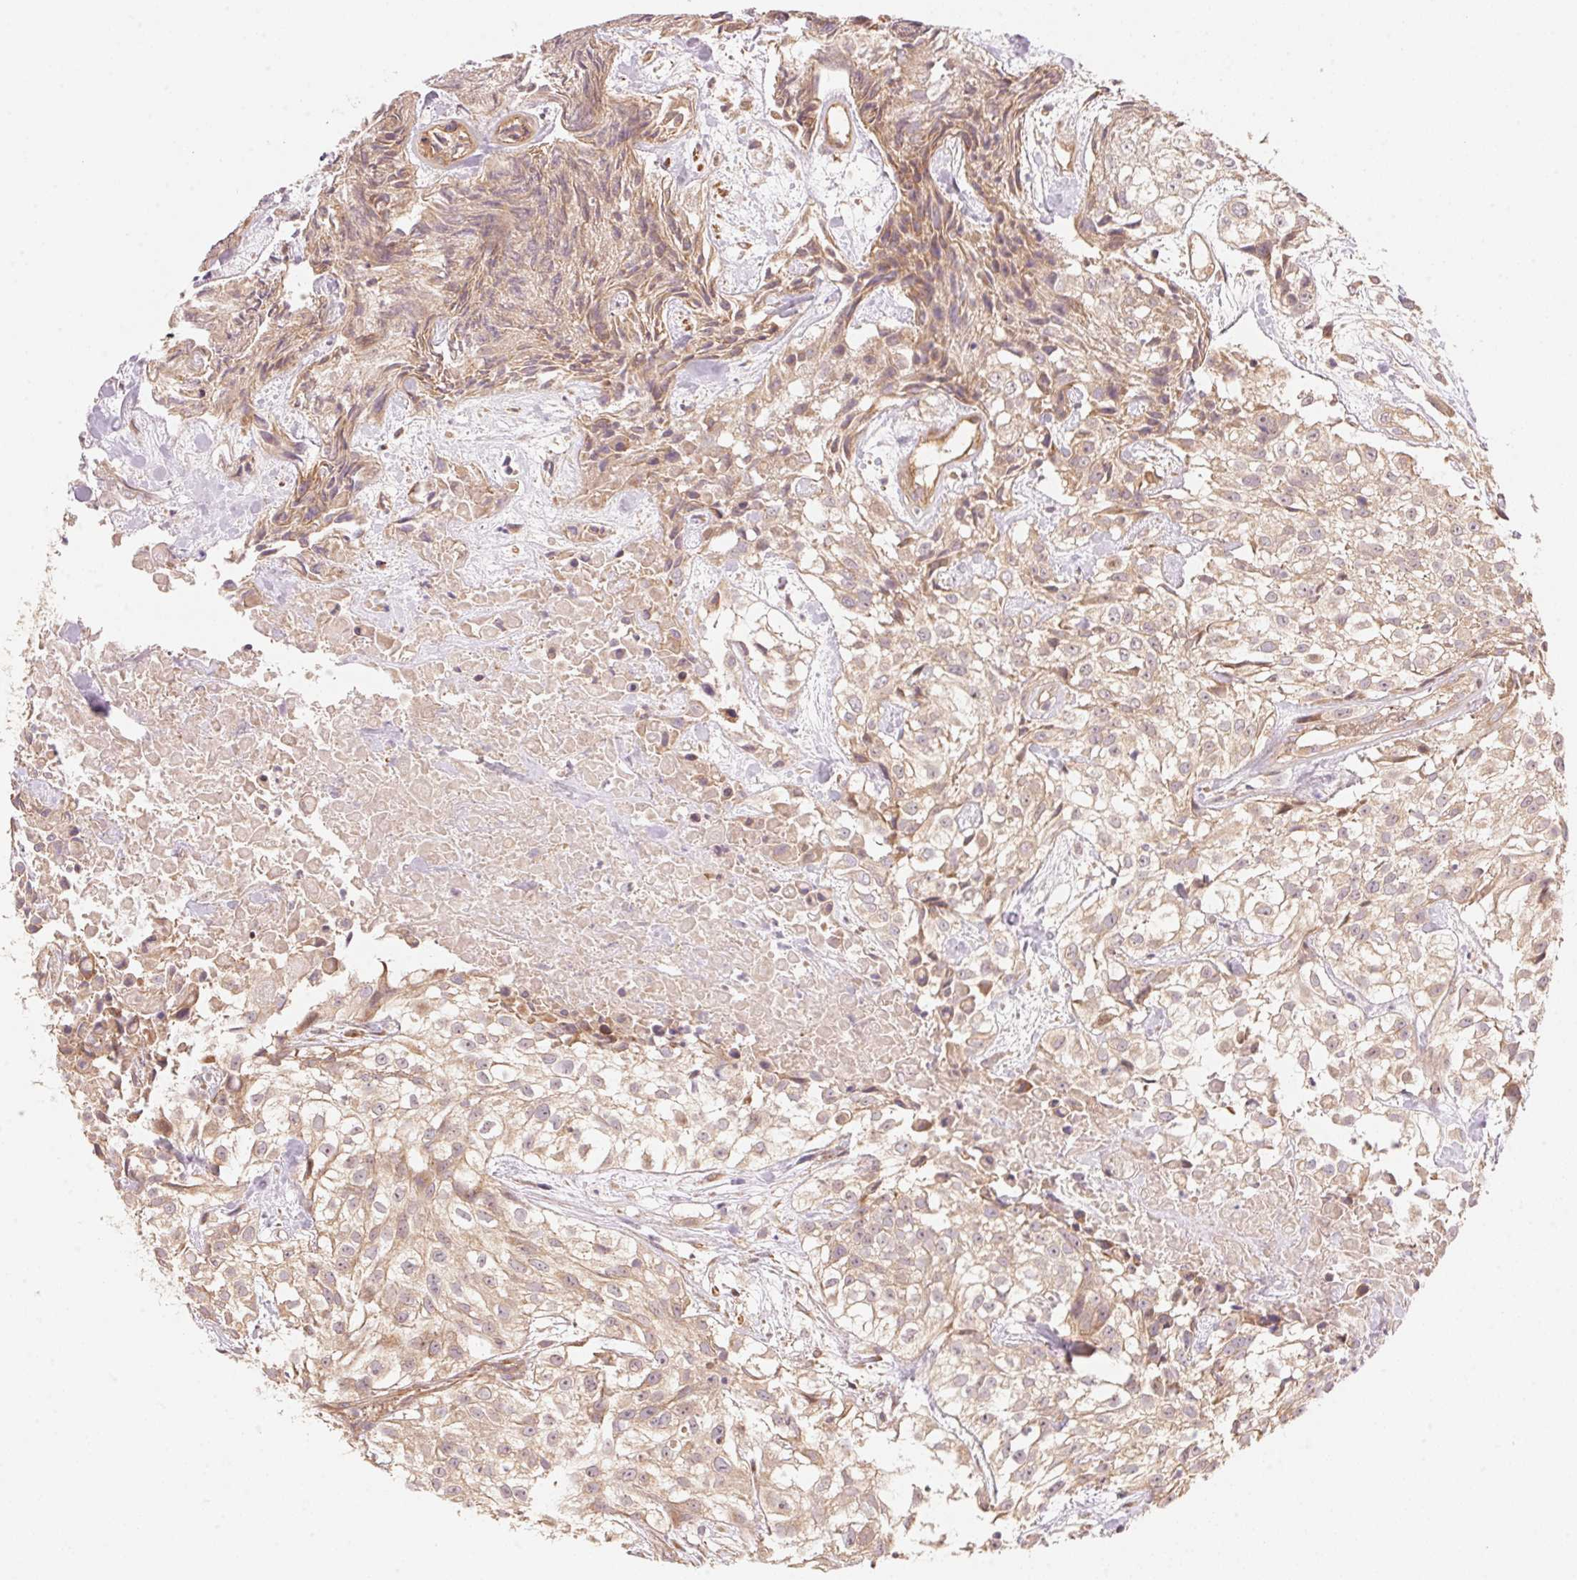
{"staining": {"intensity": "weak", "quantity": ">75%", "location": "cytoplasmic/membranous"}, "tissue": "urothelial cancer", "cell_type": "Tumor cells", "image_type": "cancer", "snomed": [{"axis": "morphology", "description": "Urothelial carcinoma, High grade"}, {"axis": "topography", "description": "Urinary bladder"}], "caption": "Human high-grade urothelial carcinoma stained with a protein marker exhibits weak staining in tumor cells.", "gene": "TNIP2", "patient": {"sex": "male", "age": 56}}